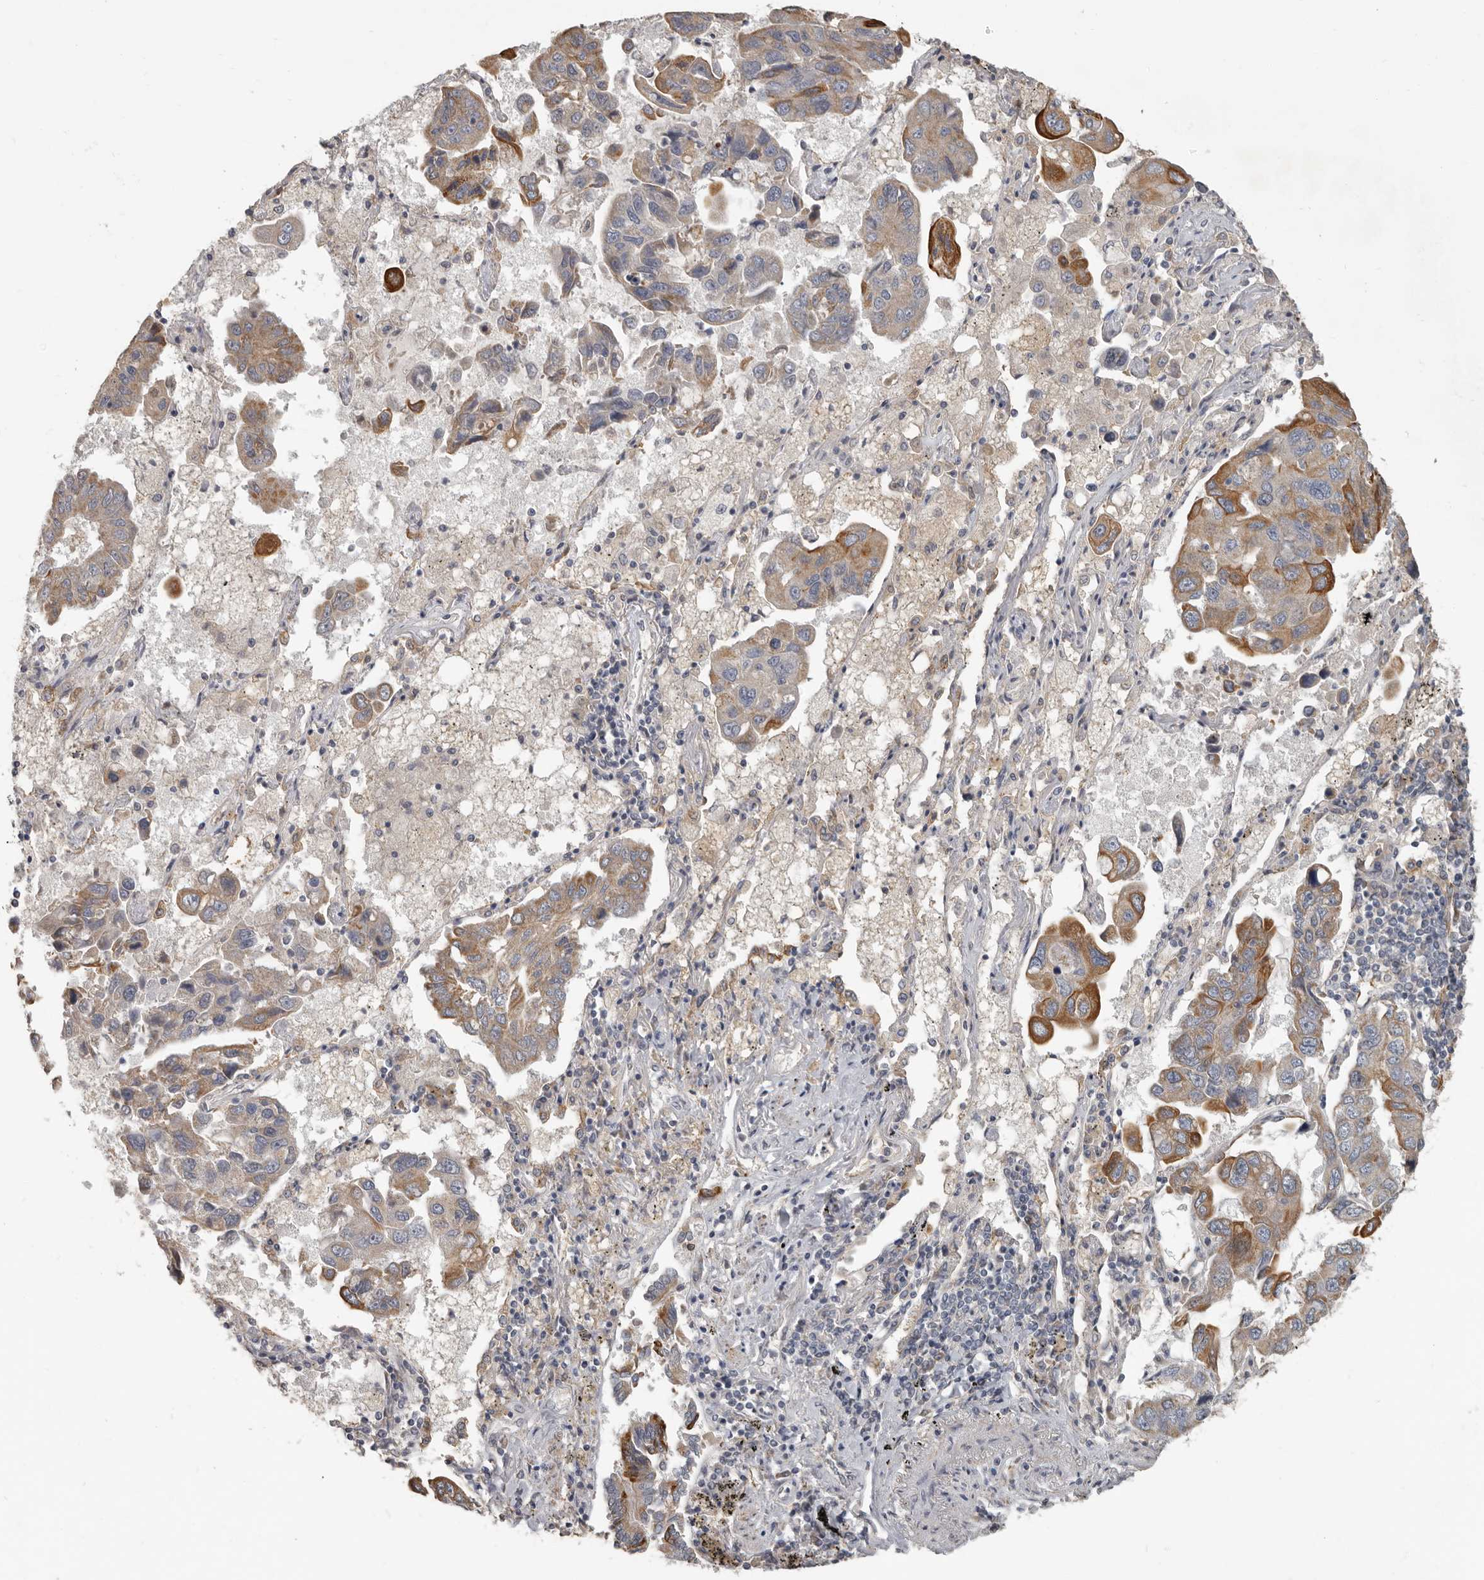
{"staining": {"intensity": "moderate", "quantity": "25%-75%", "location": "cytoplasmic/membranous"}, "tissue": "lung cancer", "cell_type": "Tumor cells", "image_type": "cancer", "snomed": [{"axis": "morphology", "description": "Adenocarcinoma, NOS"}, {"axis": "topography", "description": "Lung"}], "caption": "There is medium levels of moderate cytoplasmic/membranous staining in tumor cells of lung cancer, as demonstrated by immunohistochemical staining (brown color).", "gene": "UNK", "patient": {"sex": "male", "age": 64}}